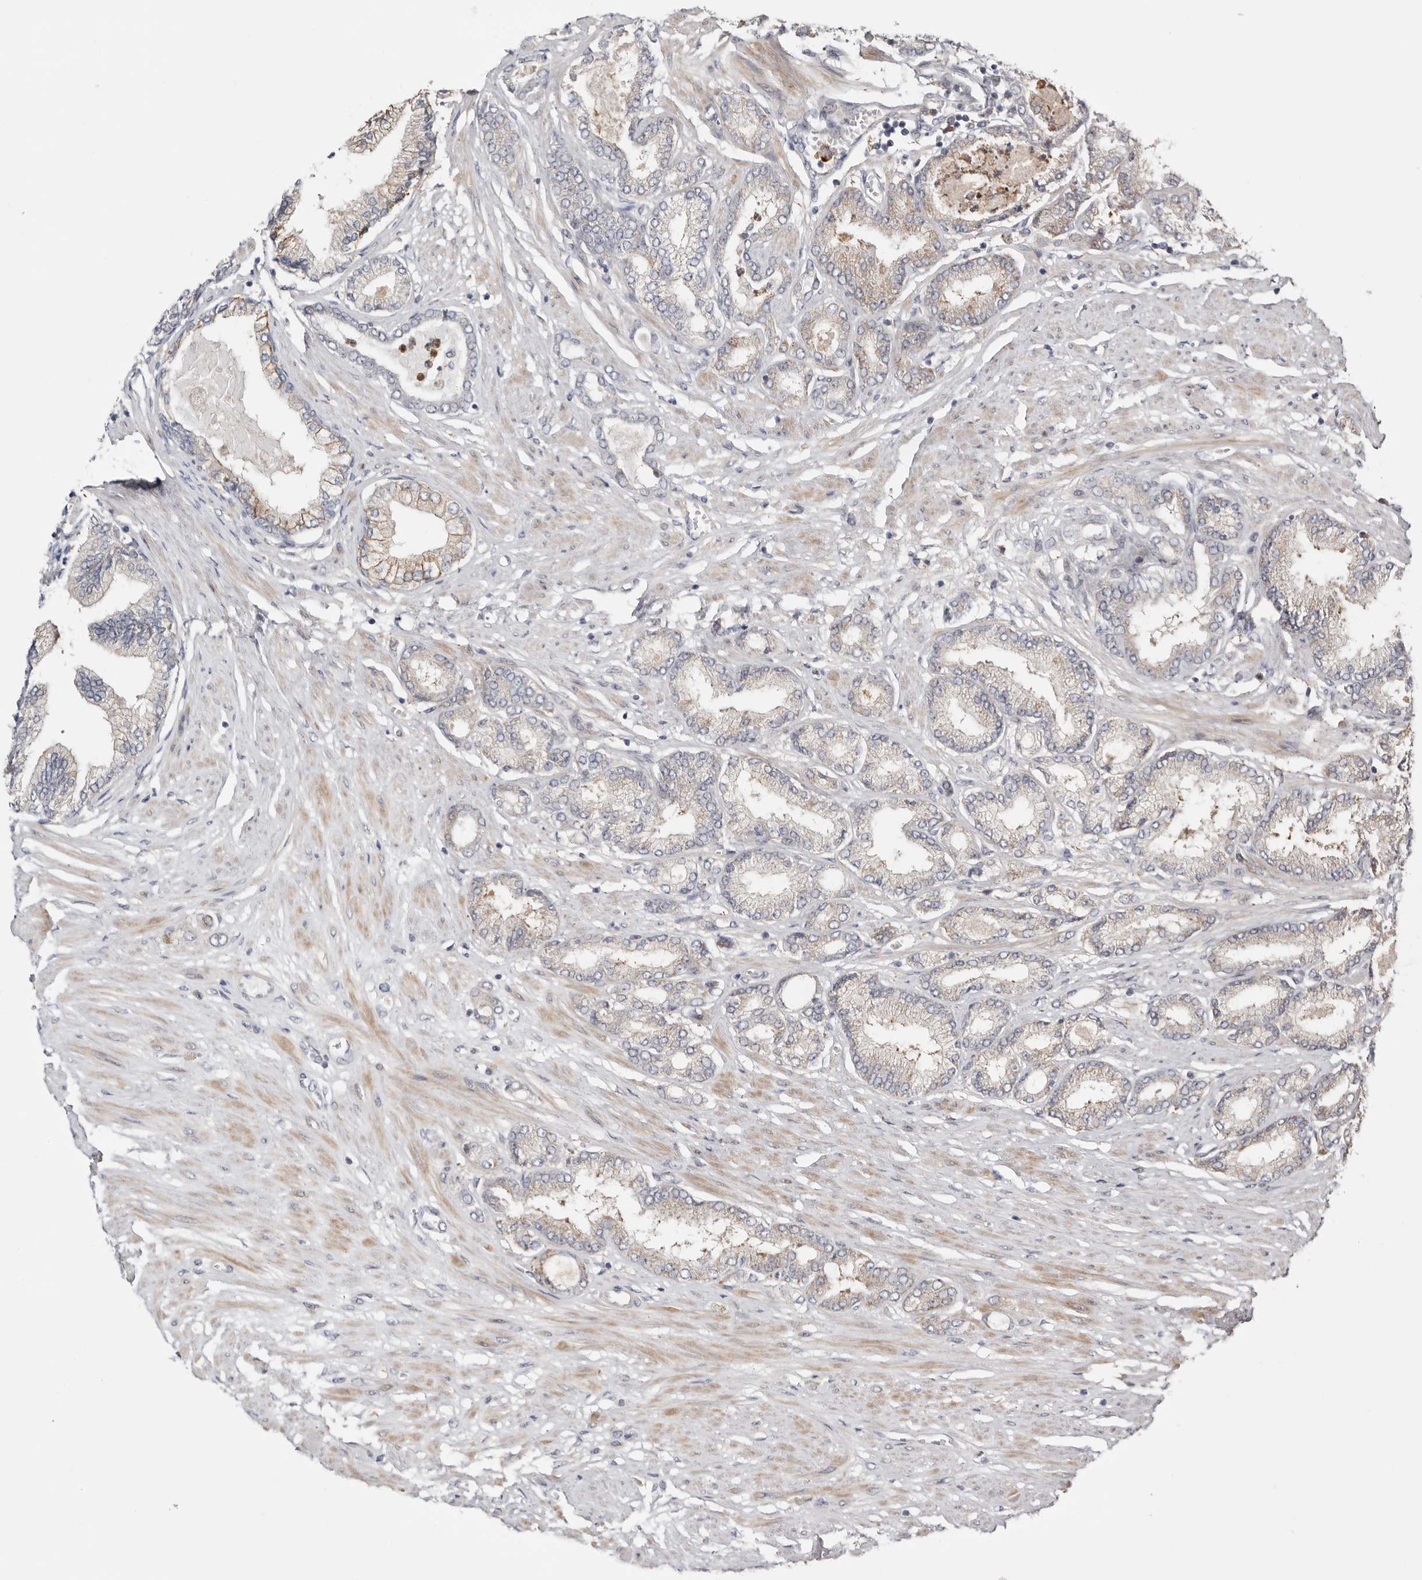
{"staining": {"intensity": "negative", "quantity": "none", "location": "none"}, "tissue": "prostate cancer", "cell_type": "Tumor cells", "image_type": "cancer", "snomed": [{"axis": "morphology", "description": "Adenocarcinoma, Low grade"}, {"axis": "topography", "description": "Prostate"}], "caption": "Low-grade adenocarcinoma (prostate) was stained to show a protein in brown. There is no significant staining in tumor cells.", "gene": "MSRB2", "patient": {"sex": "male", "age": 63}}